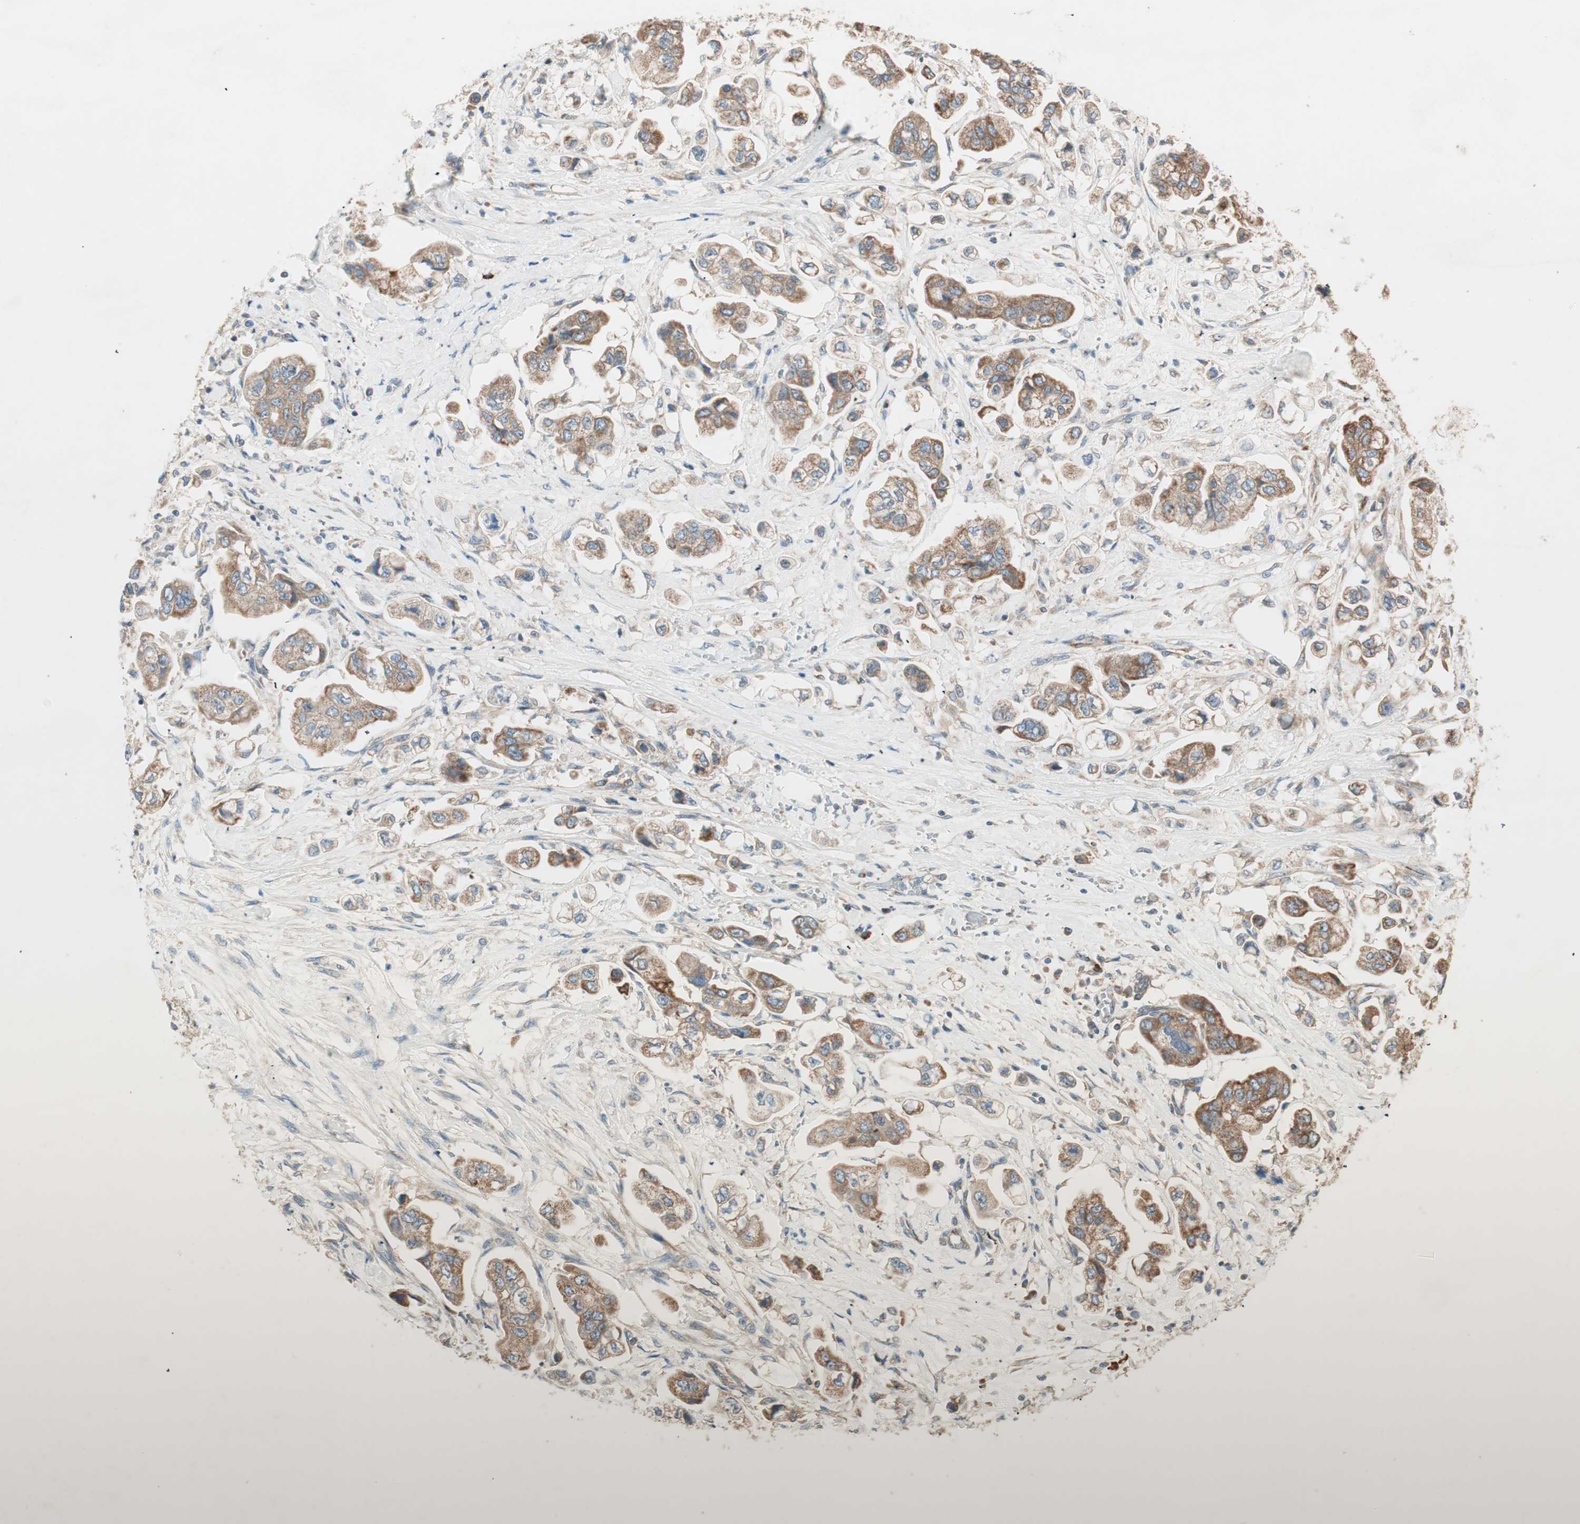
{"staining": {"intensity": "moderate", "quantity": ">75%", "location": "cytoplasmic/membranous"}, "tissue": "stomach cancer", "cell_type": "Tumor cells", "image_type": "cancer", "snomed": [{"axis": "morphology", "description": "Adenocarcinoma, NOS"}, {"axis": "topography", "description": "Stomach"}], "caption": "A histopathology image of adenocarcinoma (stomach) stained for a protein shows moderate cytoplasmic/membranous brown staining in tumor cells. (DAB (3,3'-diaminobenzidine) IHC with brightfield microscopy, high magnification).", "gene": "CC2D1A", "patient": {"sex": "male", "age": 62}}